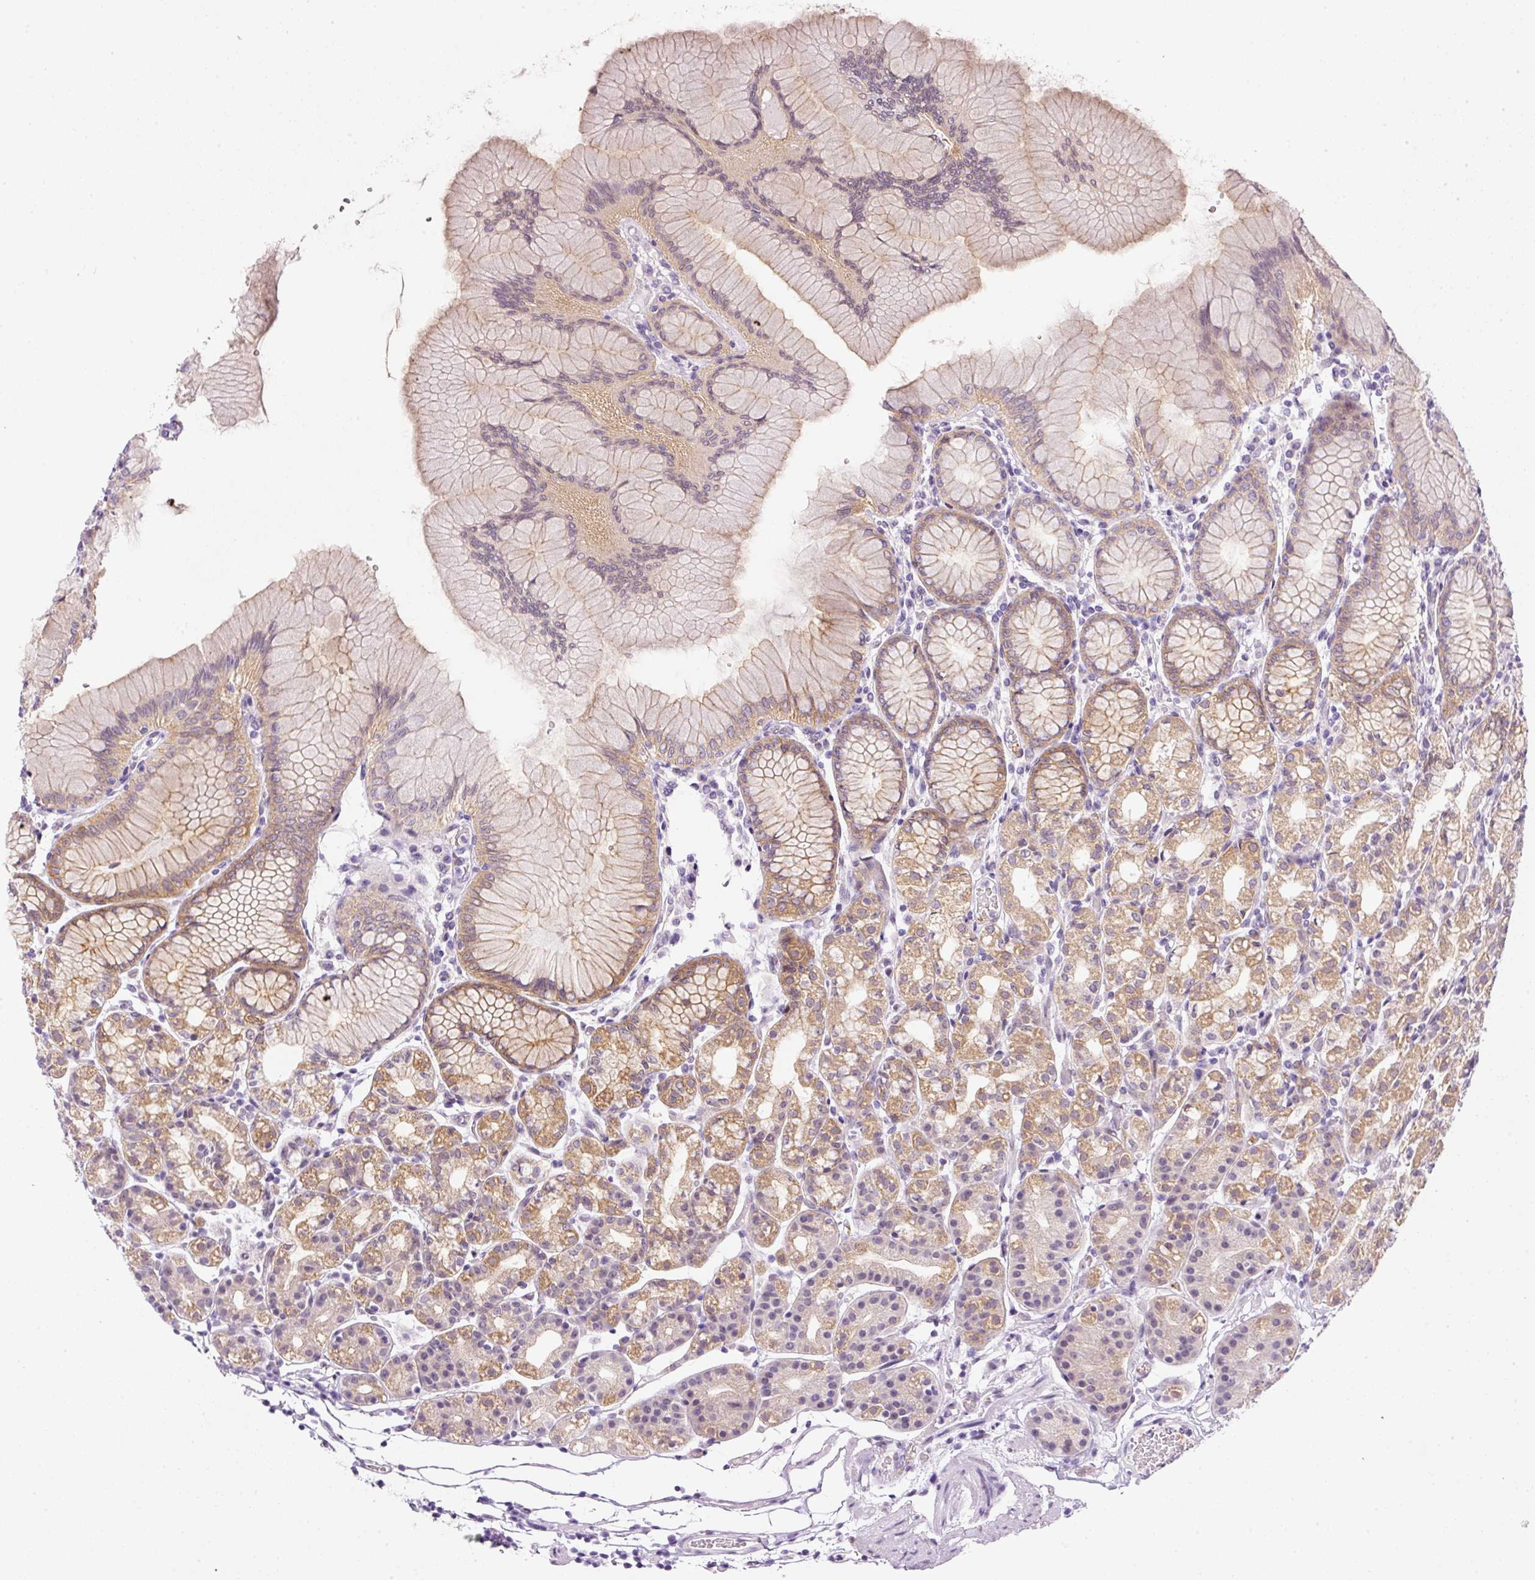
{"staining": {"intensity": "moderate", "quantity": "25%-75%", "location": "cytoplasmic/membranous"}, "tissue": "stomach", "cell_type": "Glandular cells", "image_type": "normal", "snomed": [{"axis": "morphology", "description": "Normal tissue, NOS"}, {"axis": "topography", "description": "Stomach"}], "caption": "Protein staining reveals moderate cytoplasmic/membranous expression in approximately 25%-75% of glandular cells in benign stomach.", "gene": "SRC", "patient": {"sex": "female", "age": 57}}